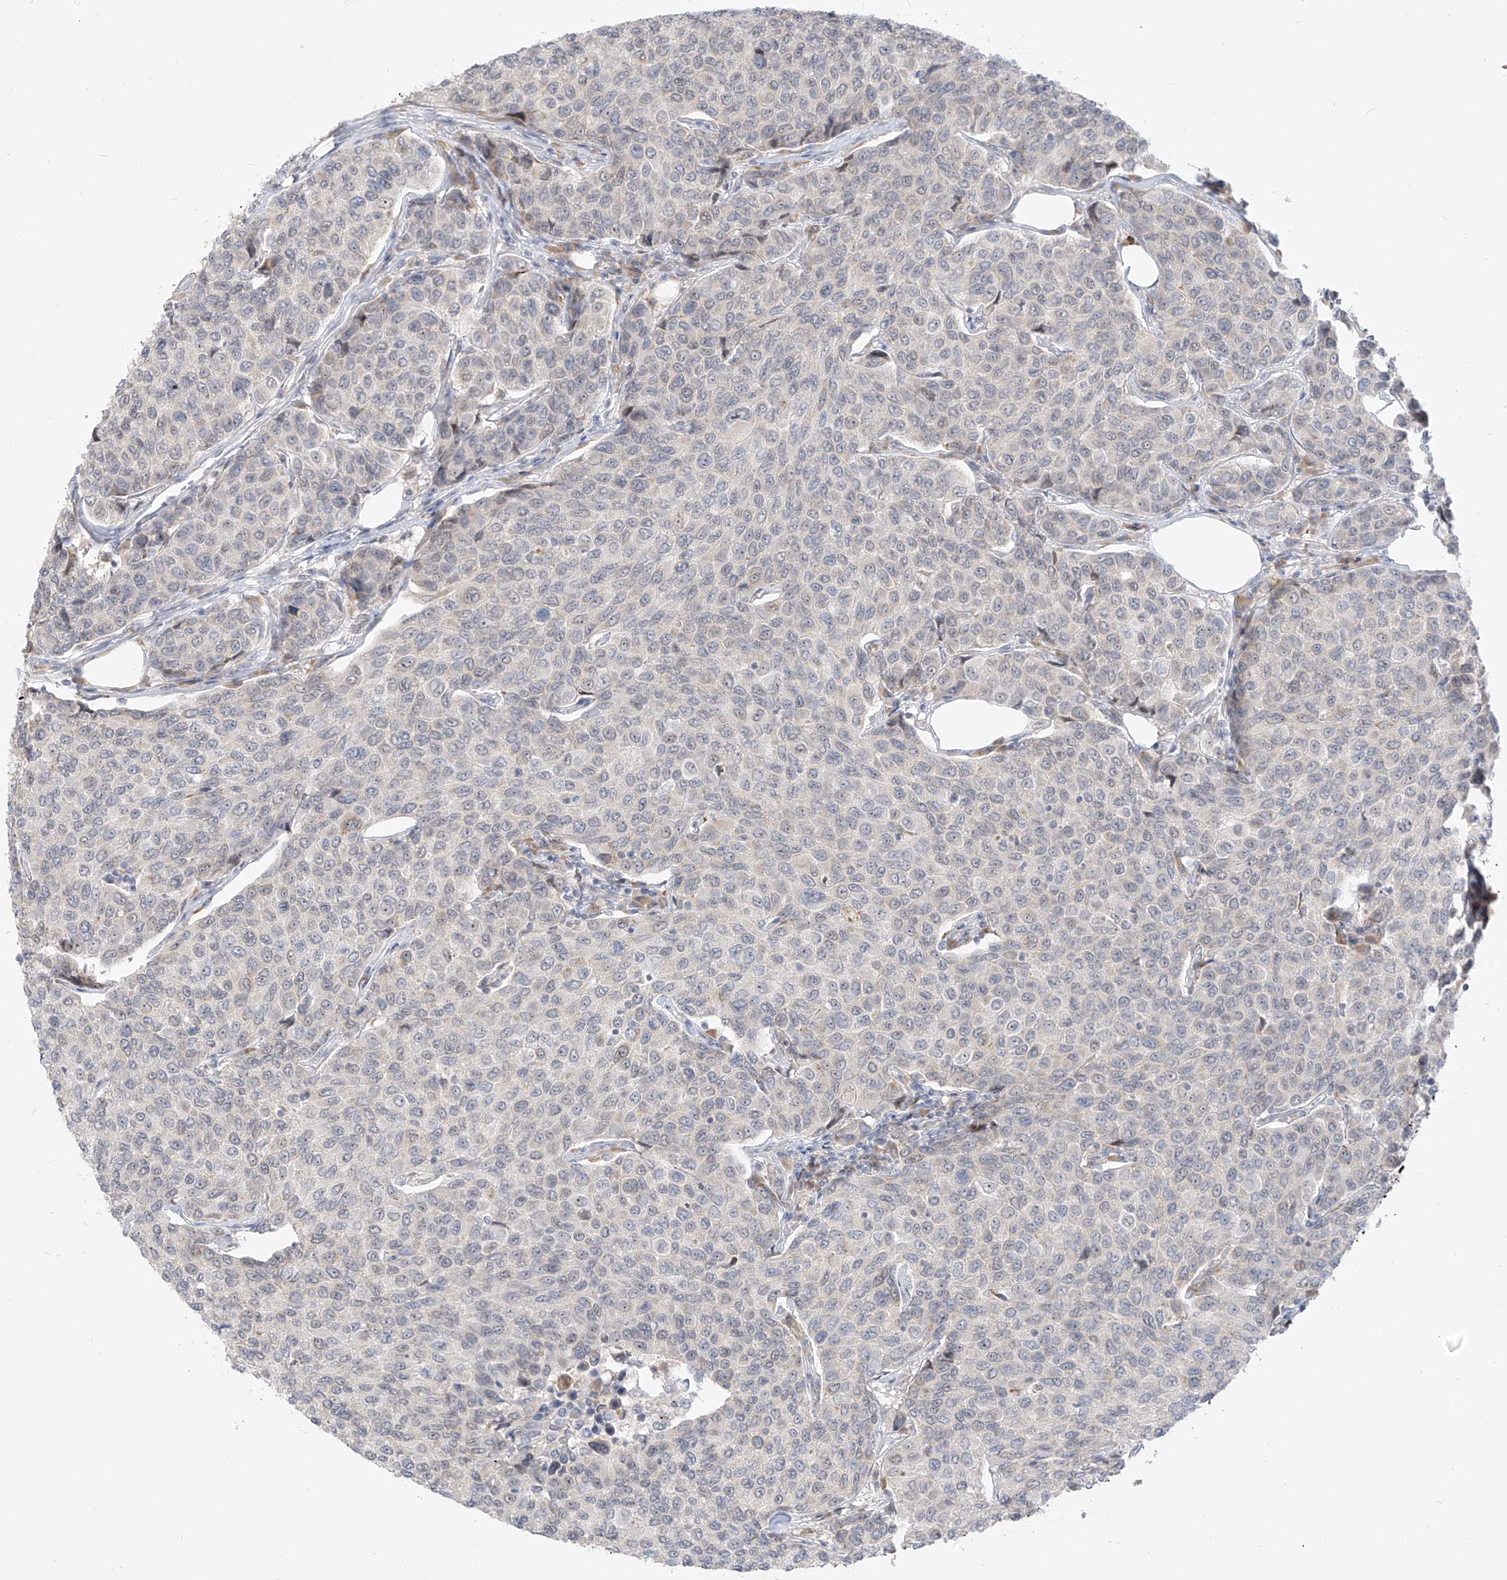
{"staining": {"intensity": "negative", "quantity": "none", "location": "none"}, "tissue": "breast cancer", "cell_type": "Tumor cells", "image_type": "cancer", "snomed": [{"axis": "morphology", "description": "Duct carcinoma"}, {"axis": "topography", "description": "Breast"}], "caption": "An IHC histopathology image of breast cancer (invasive ductal carcinoma) is shown. There is no staining in tumor cells of breast cancer (invasive ductal carcinoma).", "gene": "C2orf42", "patient": {"sex": "female", "age": 55}}